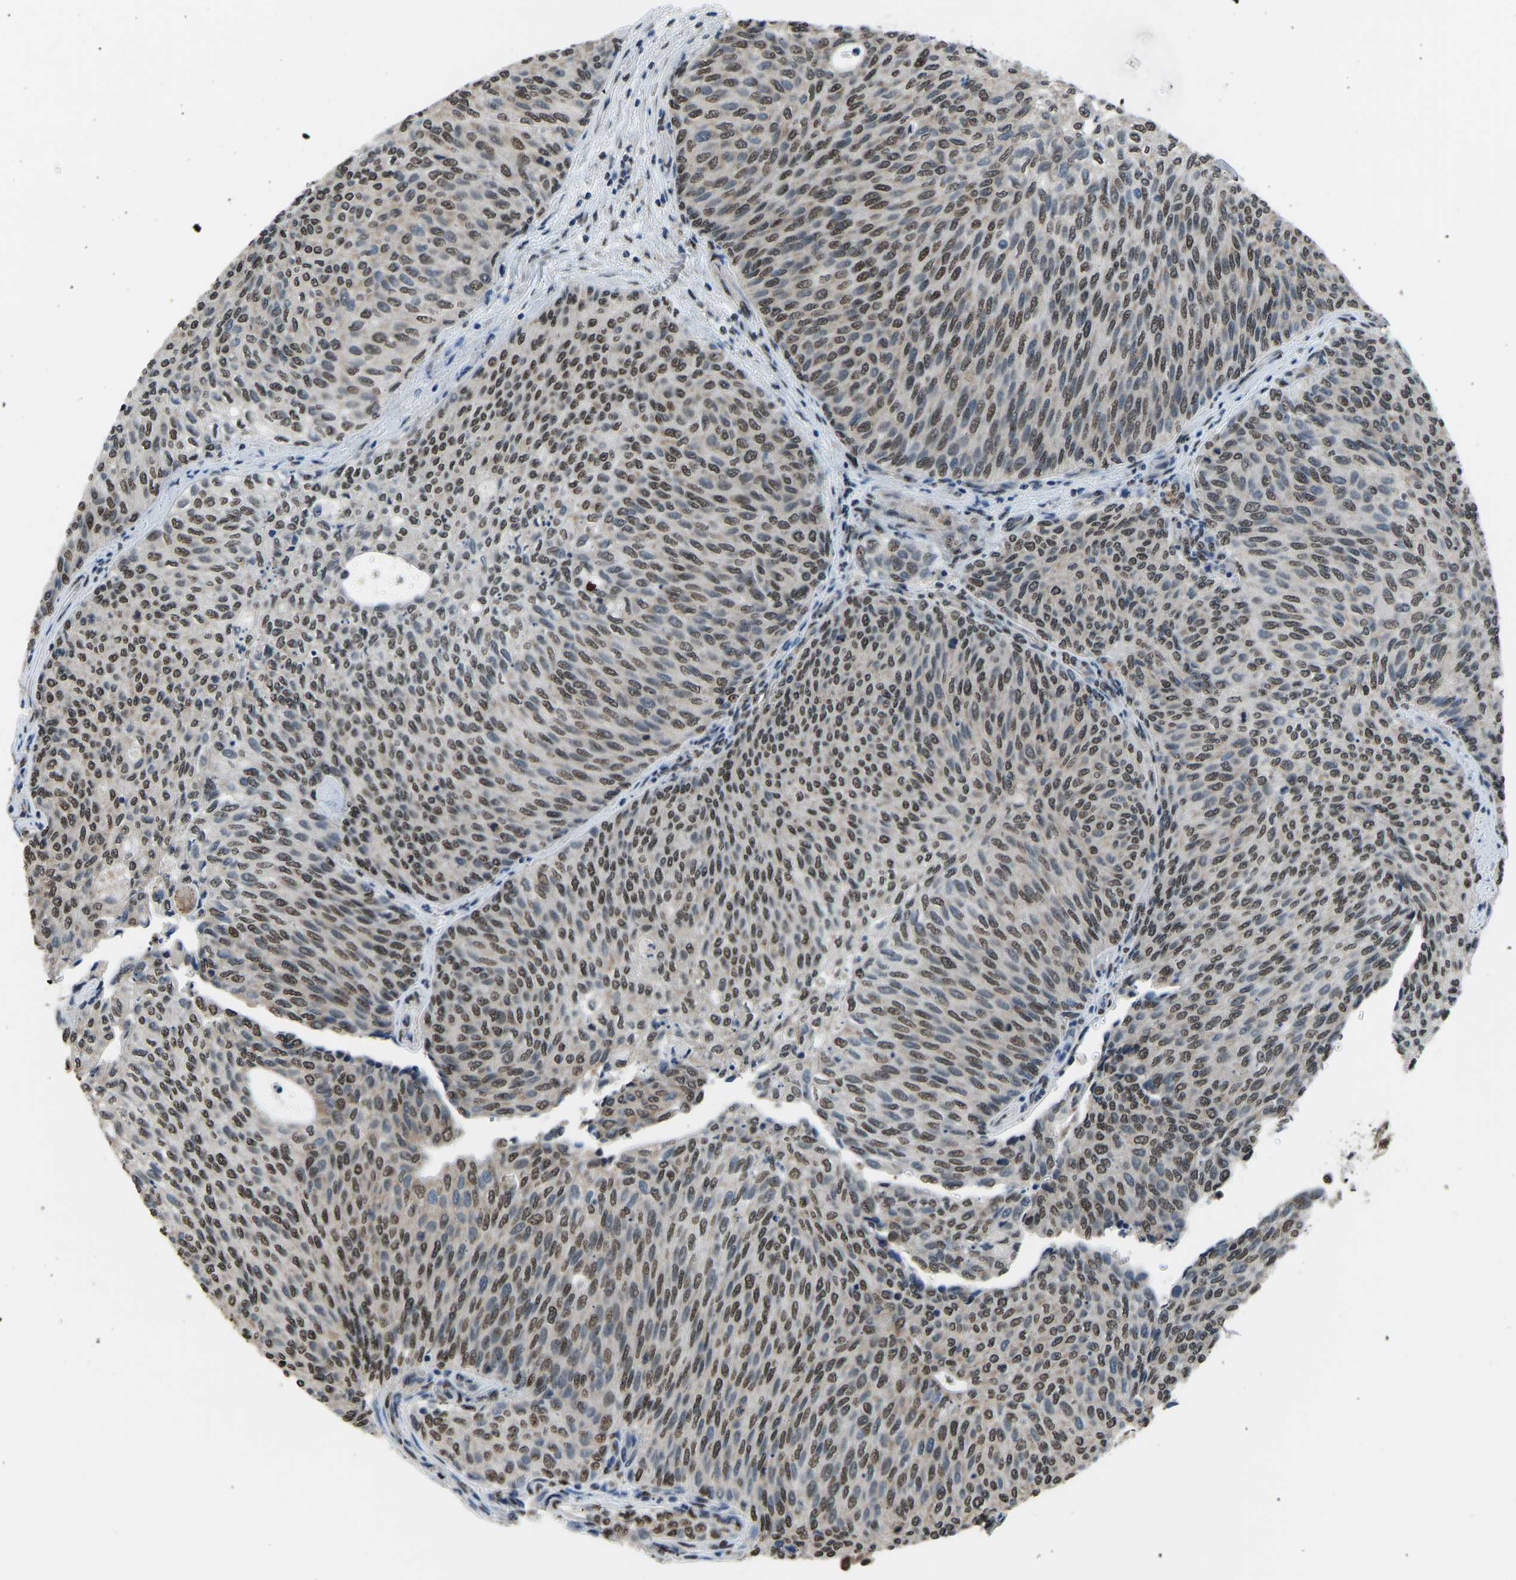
{"staining": {"intensity": "moderate", "quantity": ">75%", "location": "nuclear"}, "tissue": "urothelial cancer", "cell_type": "Tumor cells", "image_type": "cancer", "snomed": [{"axis": "morphology", "description": "Urothelial carcinoma, Low grade"}, {"axis": "topography", "description": "Urinary bladder"}], "caption": "Immunohistochemistry (IHC) photomicrograph of neoplastic tissue: urothelial cancer stained using immunohistochemistry reveals medium levels of moderate protein expression localized specifically in the nuclear of tumor cells, appearing as a nuclear brown color.", "gene": "FOS", "patient": {"sex": "female", "age": 79}}